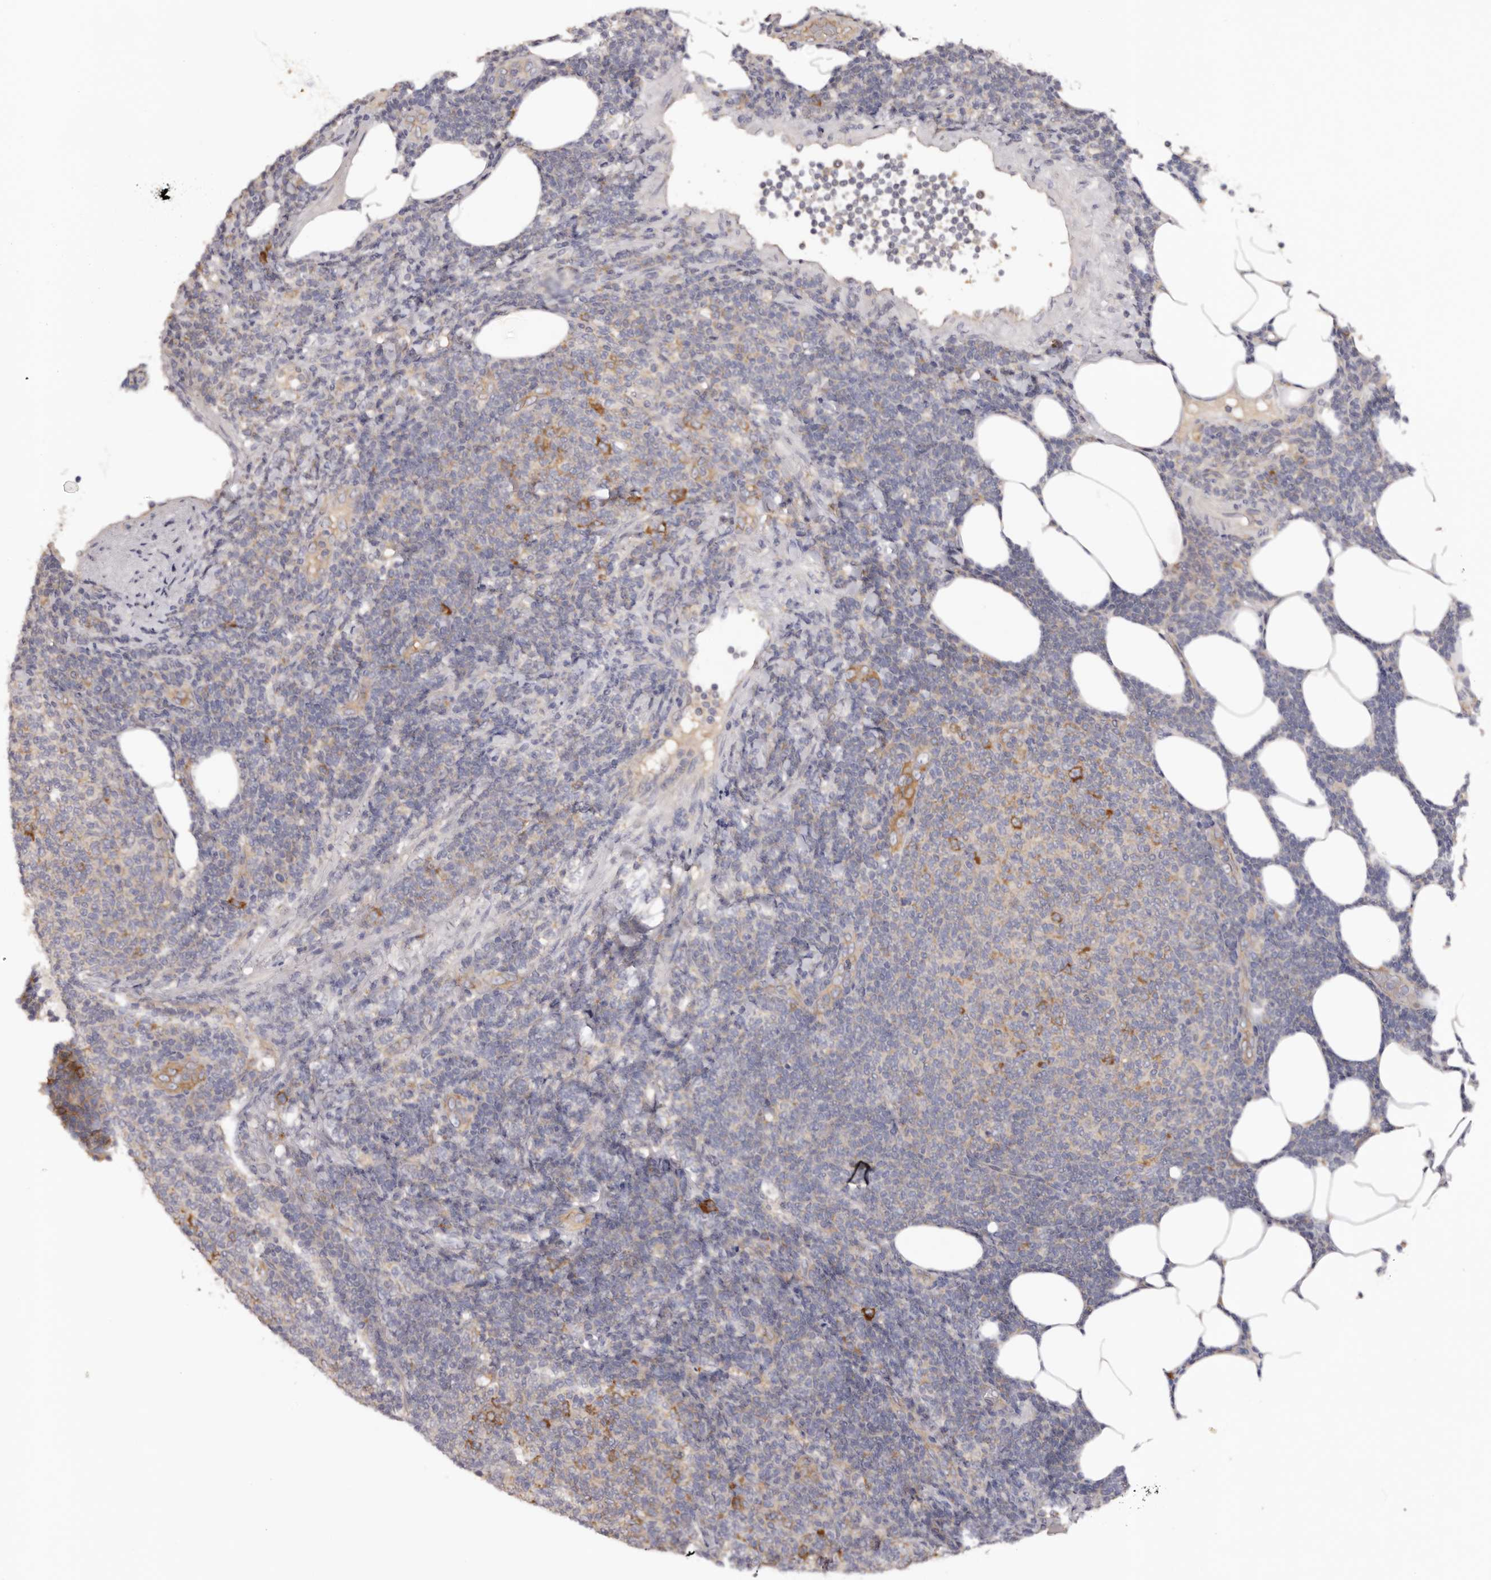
{"staining": {"intensity": "moderate", "quantity": "<25%", "location": "cytoplasmic/membranous"}, "tissue": "lymphoma", "cell_type": "Tumor cells", "image_type": "cancer", "snomed": [{"axis": "morphology", "description": "Malignant lymphoma, non-Hodgkin's type, Low grade"}, {"axis": "topography", "description": "Lymph node"}], "caption": "Lymphoma stained with DAB (3,3'-diaminobenzidine) IHC shows low levels of moderate cytoplasmic/membranous staining in approximately <25% of tumor cells. (IHC, brightfield microscopy, high magnification).", "gene": "LTV1", "patient": {"sex": "male", "age": 66}}